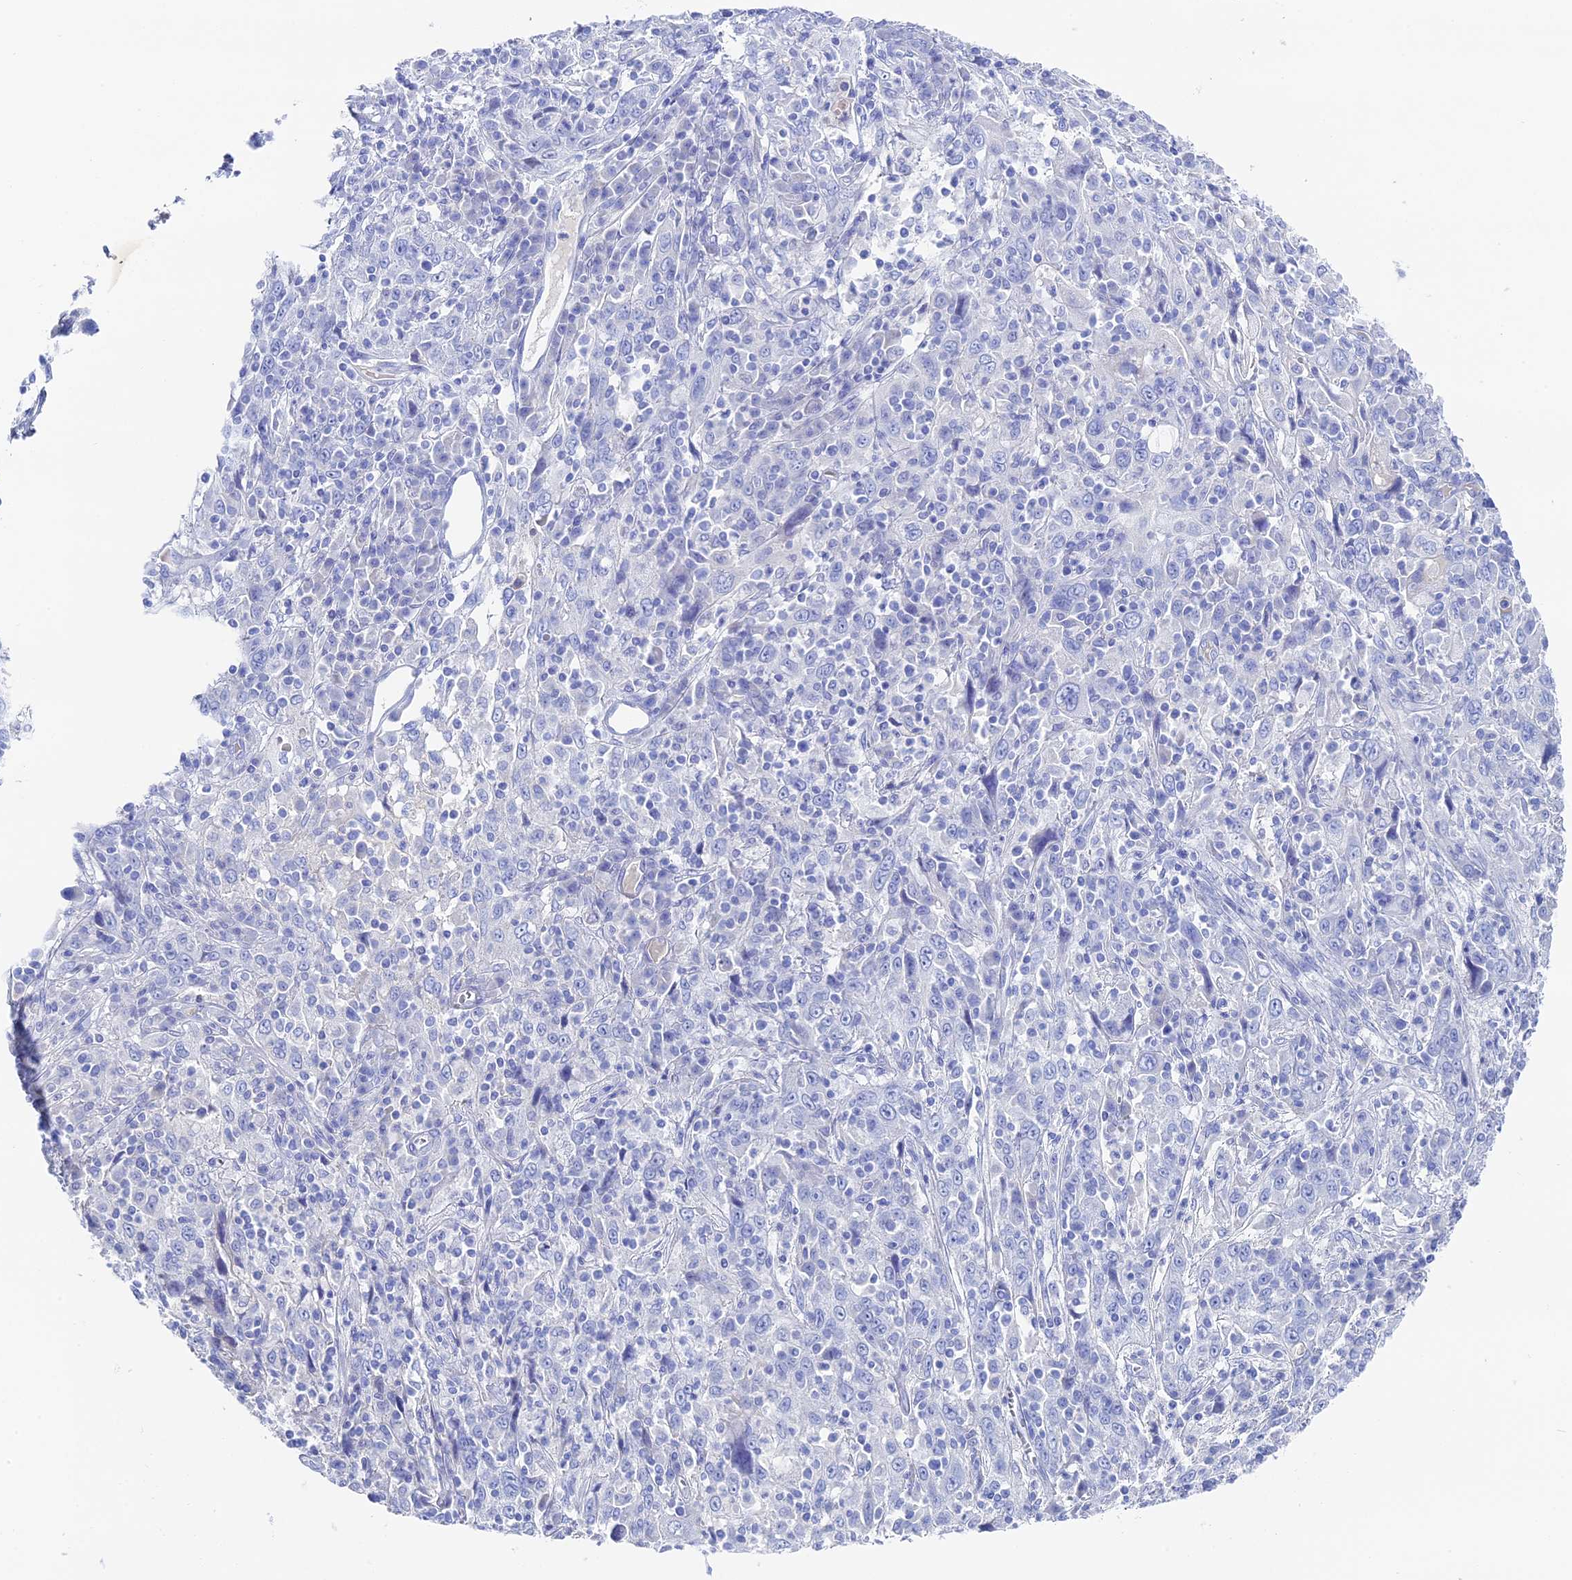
{"staining": {"intensity": "negative", "quantity": "none", "location": "none"}, "tissue": "cervical cancer", "cell_type": "Tumor cells", "image_type": "cancer", "snomed": [{"axis": "morphology", "description": "Squamous cell carcinoma, NOS"}, {"axis": "topography", "description": "Cervix"}], "caption": "Tumor cells show no significant expression in cervical cancer (squamous cell carcinoma).", "gene": "UNC119", "patient": {"sex": "female", "age": 46}}